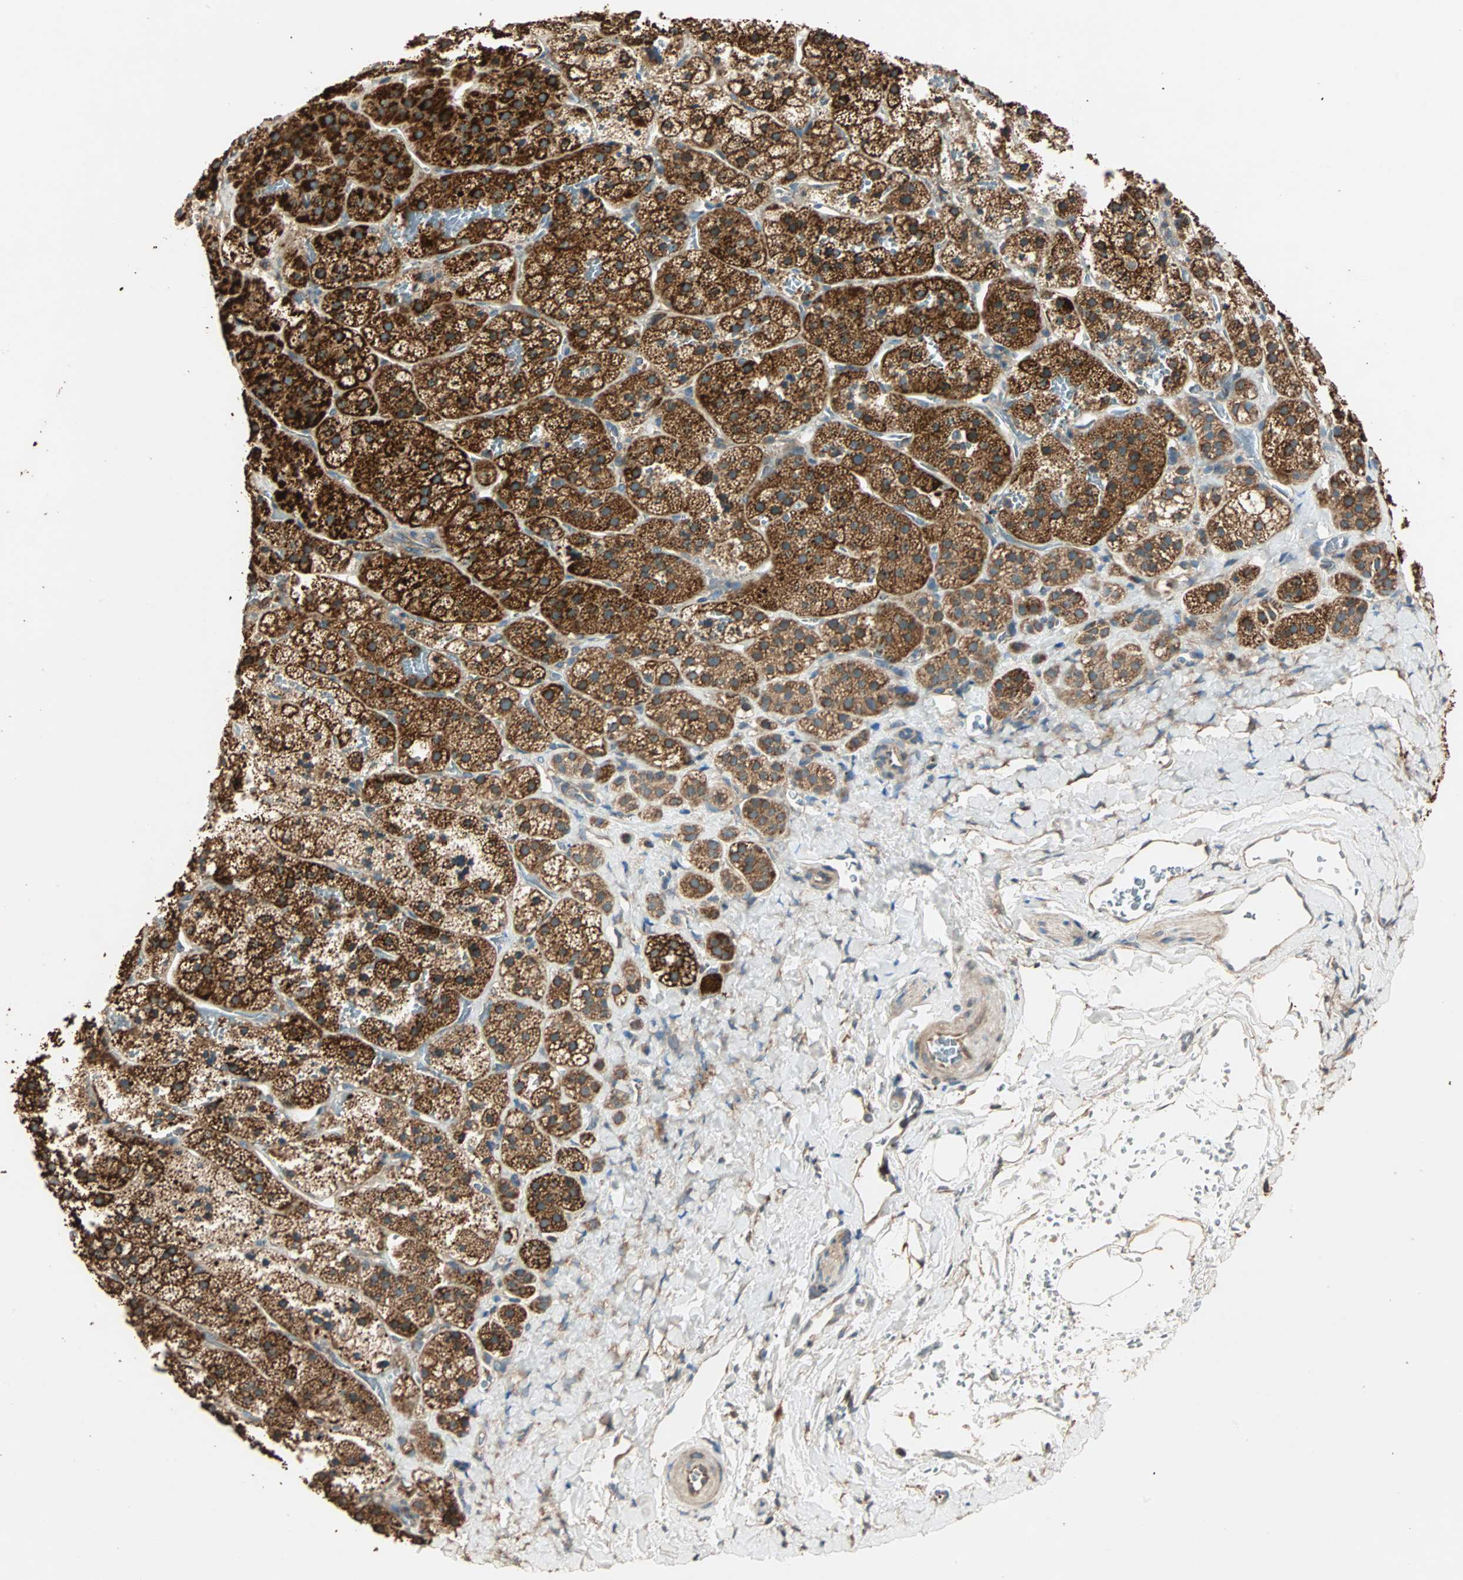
{"staining": {"intensity": "strong", "quantity": ">75%", "location": "cytoplasmic/membranous"}, "tissue": "adrenal gland", "cell_type": "Glandular cells", "image_type": "normal", "snomed": [{"axis": "morphology", "description": "Normal tissue, NOS"}, {"axis": "topography", "description": "Adrenal gland"}], "caption": "Human adrenal gland stained with a brown dye exhibits strong cytoplasmic/membranous positive positivity in about >75% of glandular cells.", "gene": "EIF4G2", "patient": {"sex": "female", "age": 44}}